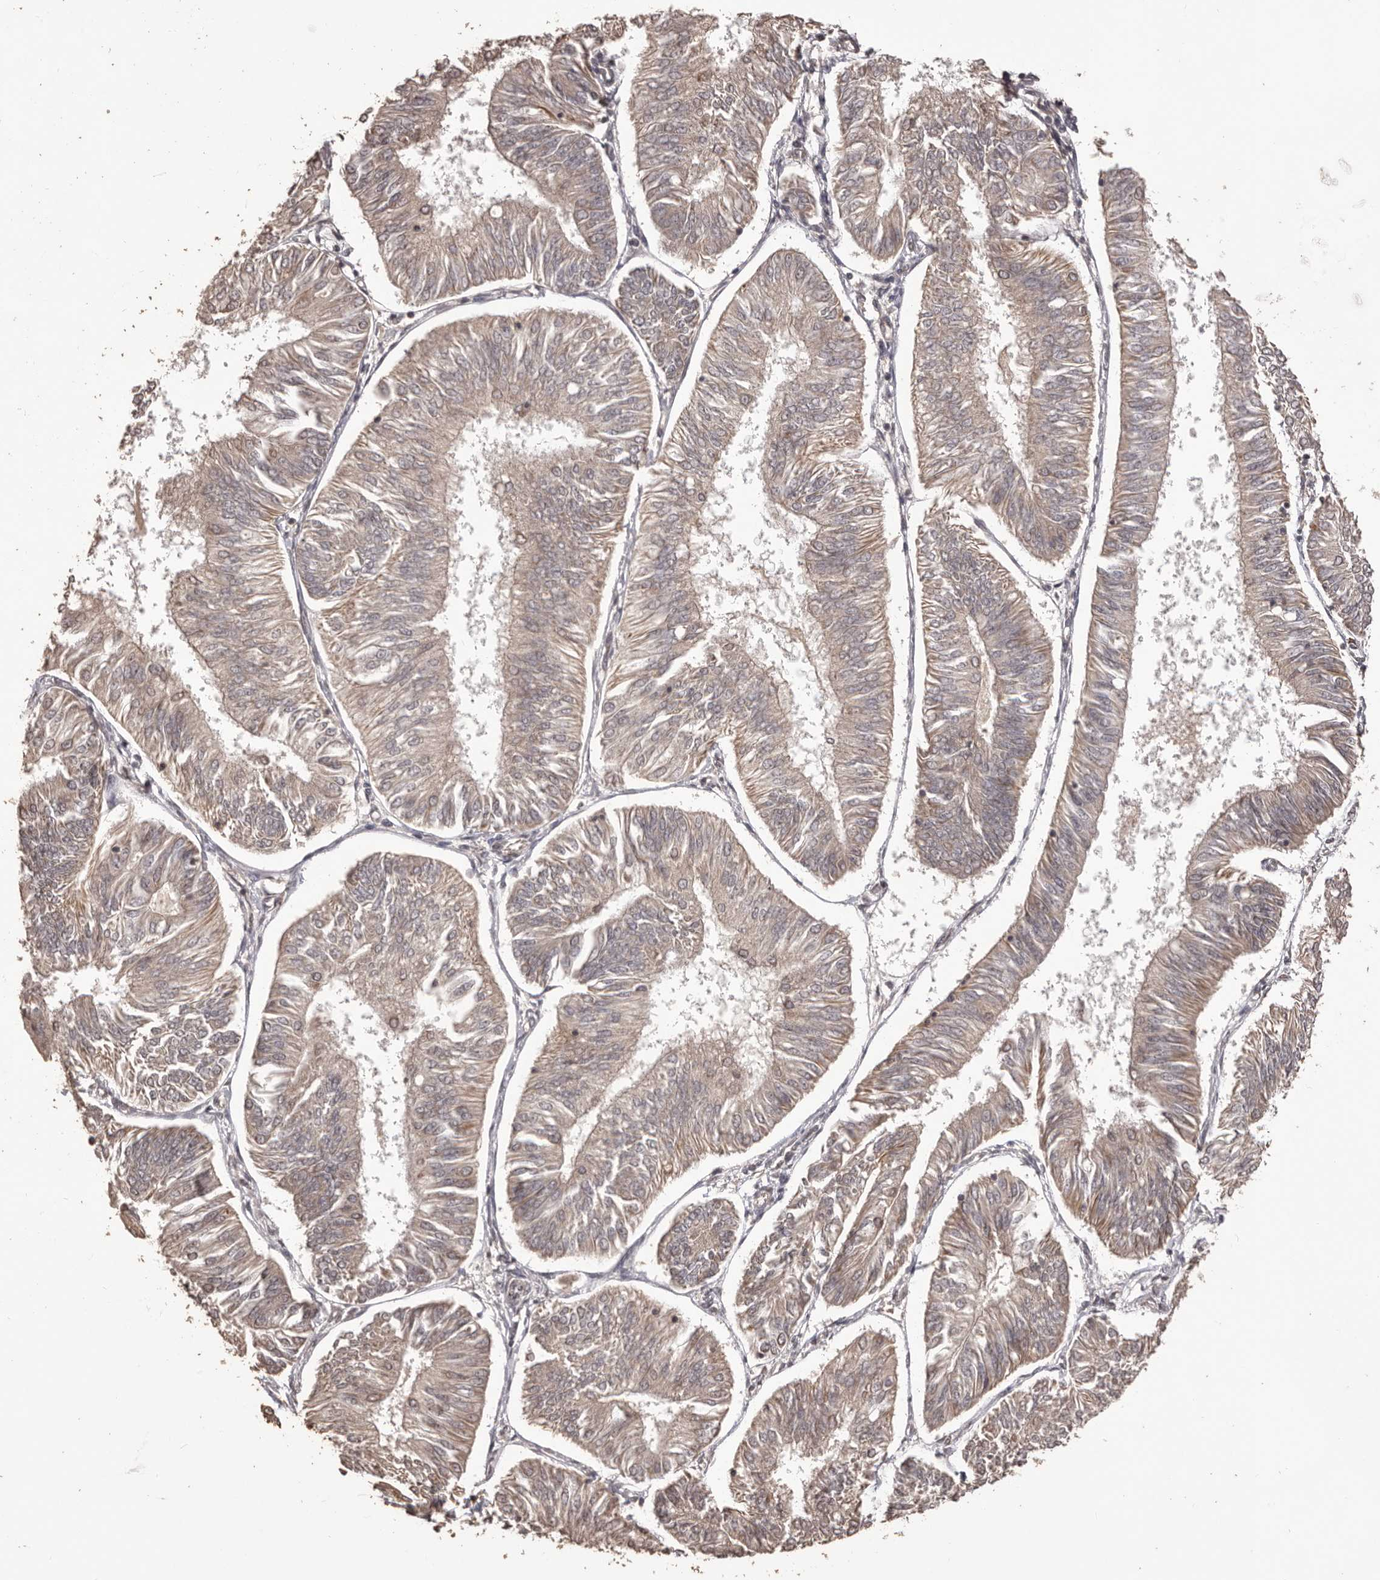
{"staining": {"intensity": "weak", "quantity": ">75%", "location": "cytoplasmic/membranous"}, "tissue": "endometrial cancer", "cell_type": "Tumor cells", "image_type": "cancer", "snomed": [{"axis": "morphology", "description": "Adenocarcinoma, NOS"}, {"axis": "topography", "description": "Endometrium"}], "caption": "Endometrial adenocarcinoma stained with DAB (3,3'-diaminobenzidine) immunohistochemistry demonstrates low levels of weak cytoplasmic/membranous positivity in about >75% of tumor cells.", "gene": "QRSL1", "patient": {"sex": "female", "age": 58}}